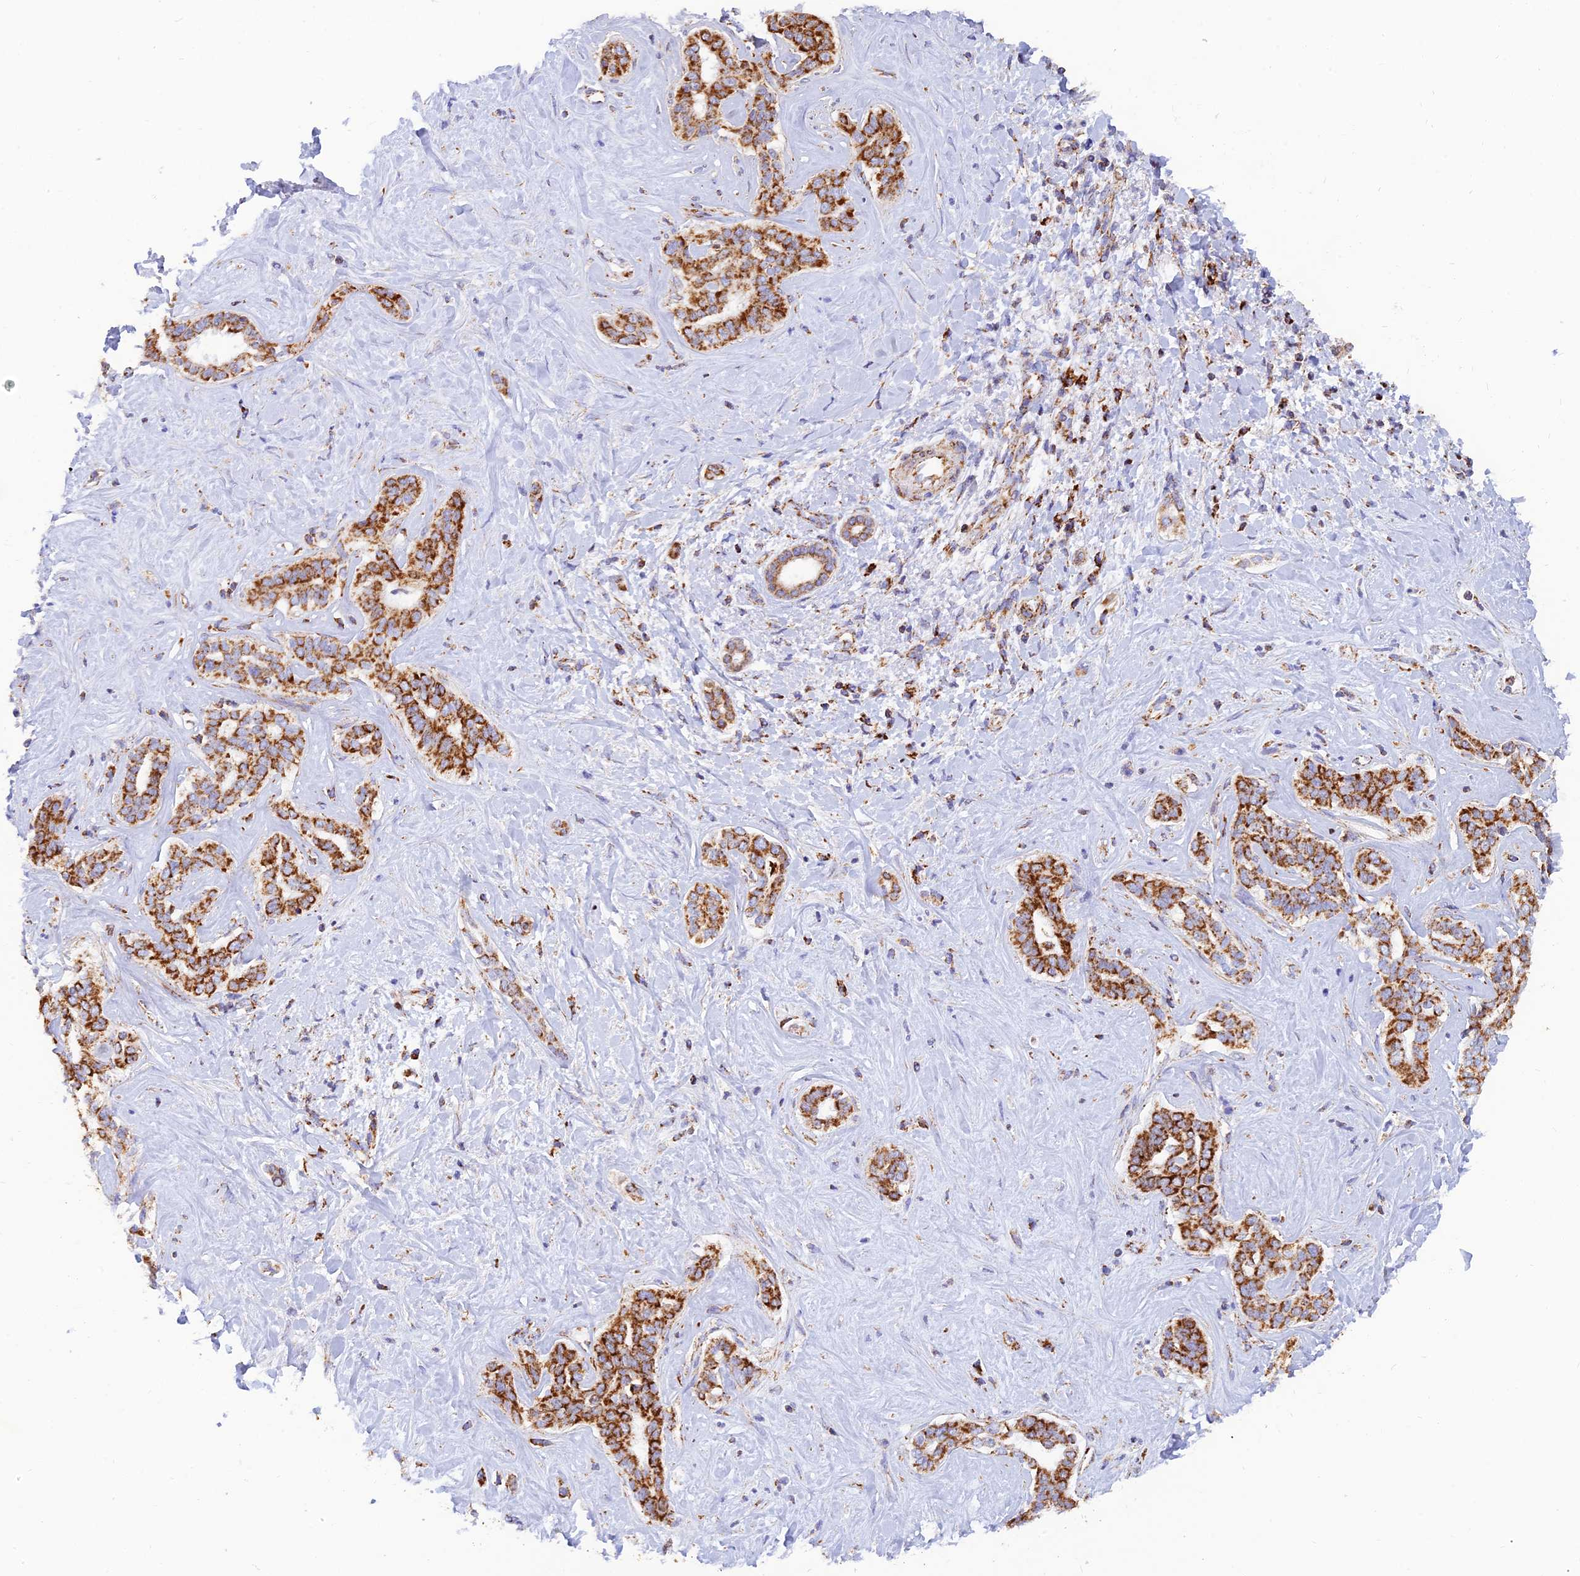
{"staining": {"intensity": "strong", "quantity": ">75%", "location": "cytoplasmic/membranous"}, "tissue": "liver cancer", "cell_type": "Tumor cells", "image_type": "cancer", "snomed": [{"axis": "morphology", "description": "Cholangiocarcinoma"}, {"axis": "topography", "description": "Liver"}], "caption": "Immunohistochemical staining of human liver cancer (cholangiocarcinoma) exhibits high levels of strong cytoplasmic/membranous positivity in approximately >75% of tumor cells.", "gene": "NDUFB6", "patient": {"sex": "female", "age": 77}}